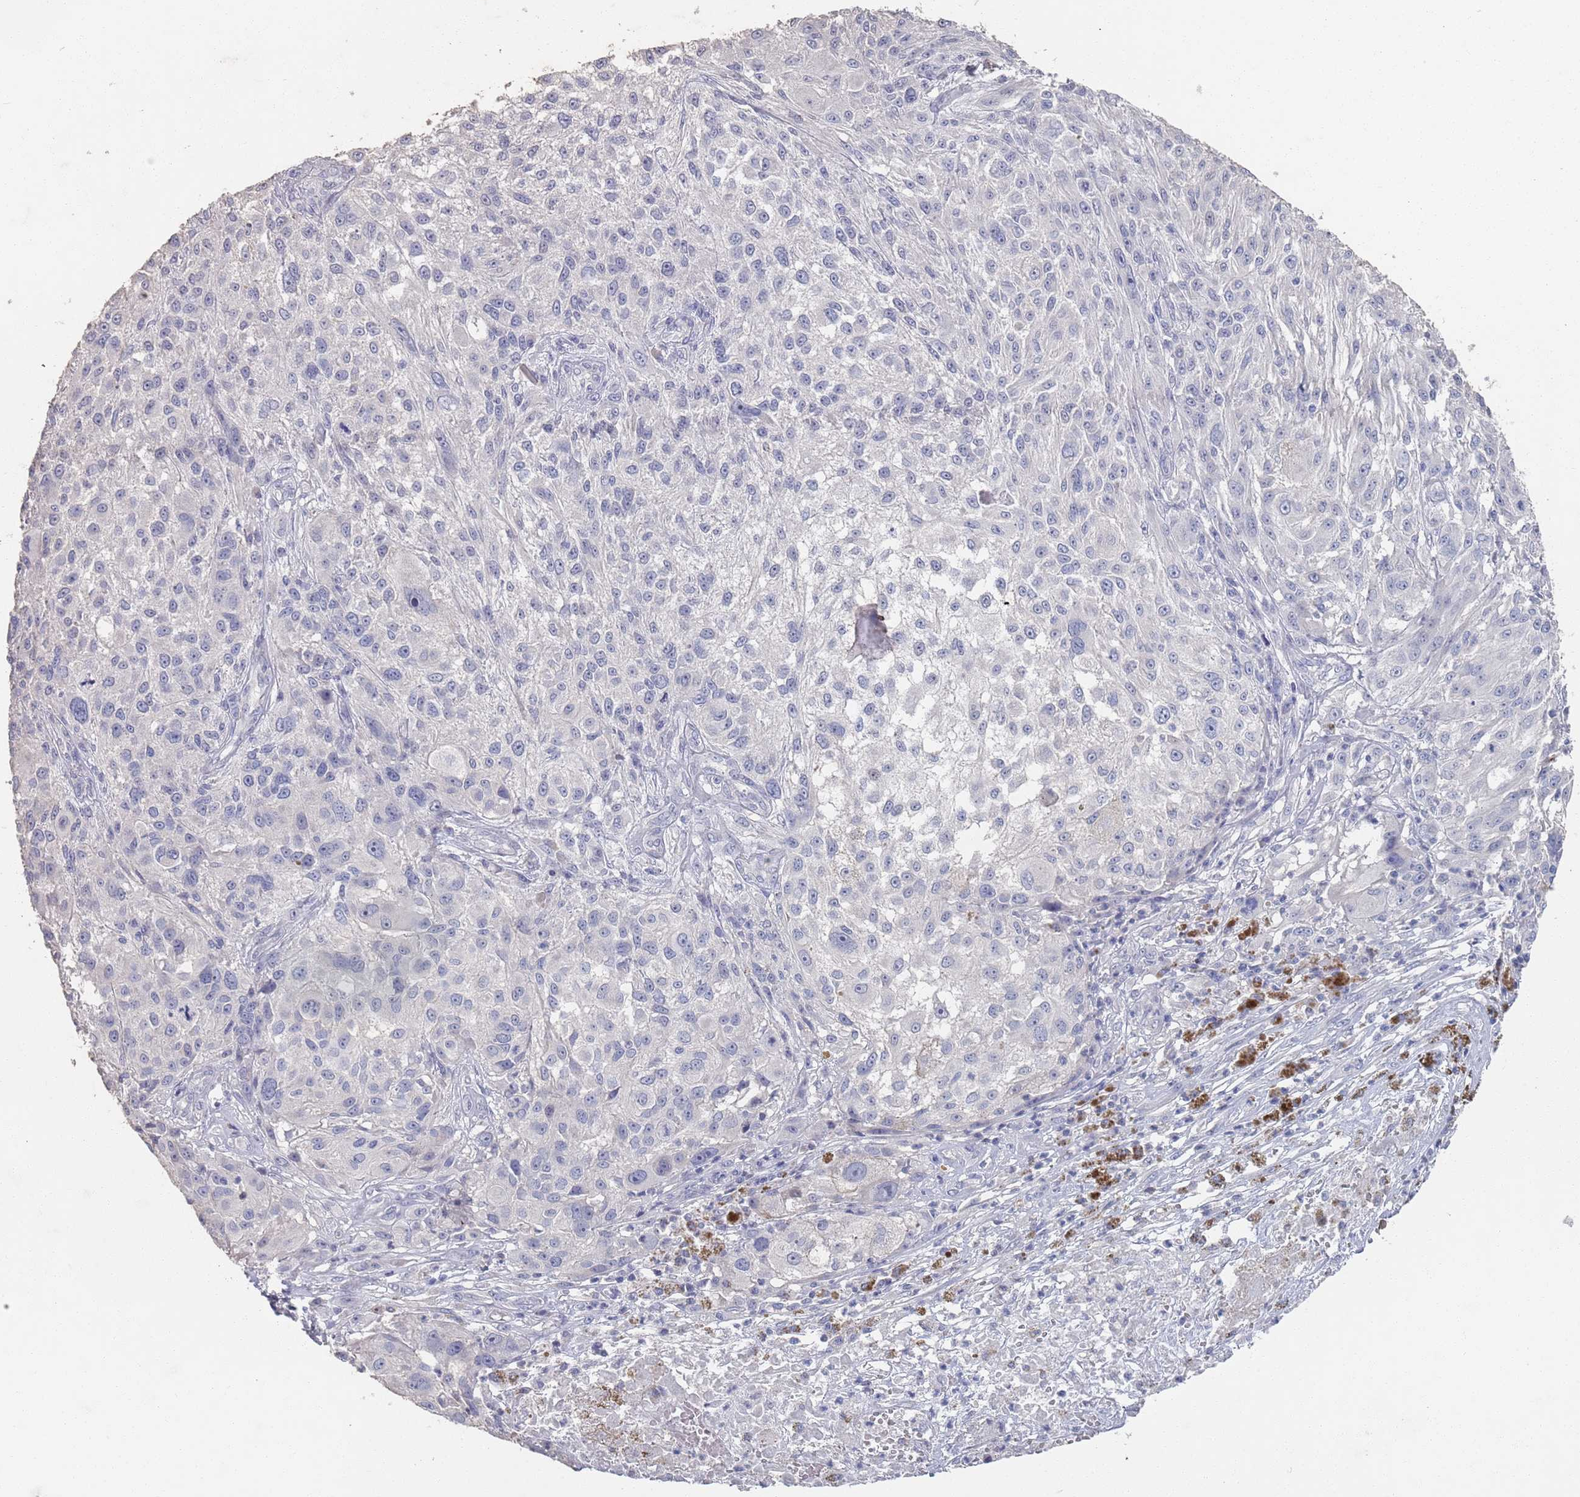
{"staining": {"intensity": "negative", "quantity": "none", "location": "none"}, "tissue": "melanoma", "cell_type": "Tumor cells", "image_type": "cancer", "snomed": [{"axis": "morphology", "description": "Normal morphology"}, {"axis": "morphology", "description": "Malignant melanoma, NOS"}, {"axis": "topography", "description": "Skin"}], "caption": "IHC histopathology image of neoplastic tissue: melanoma stained with DAB (3,3'-diaminobenzidine) demonstrates no significant protein expression in tumor cells.", "gene": "PROM2", "patient": {"sex": "female", "age": 72}}